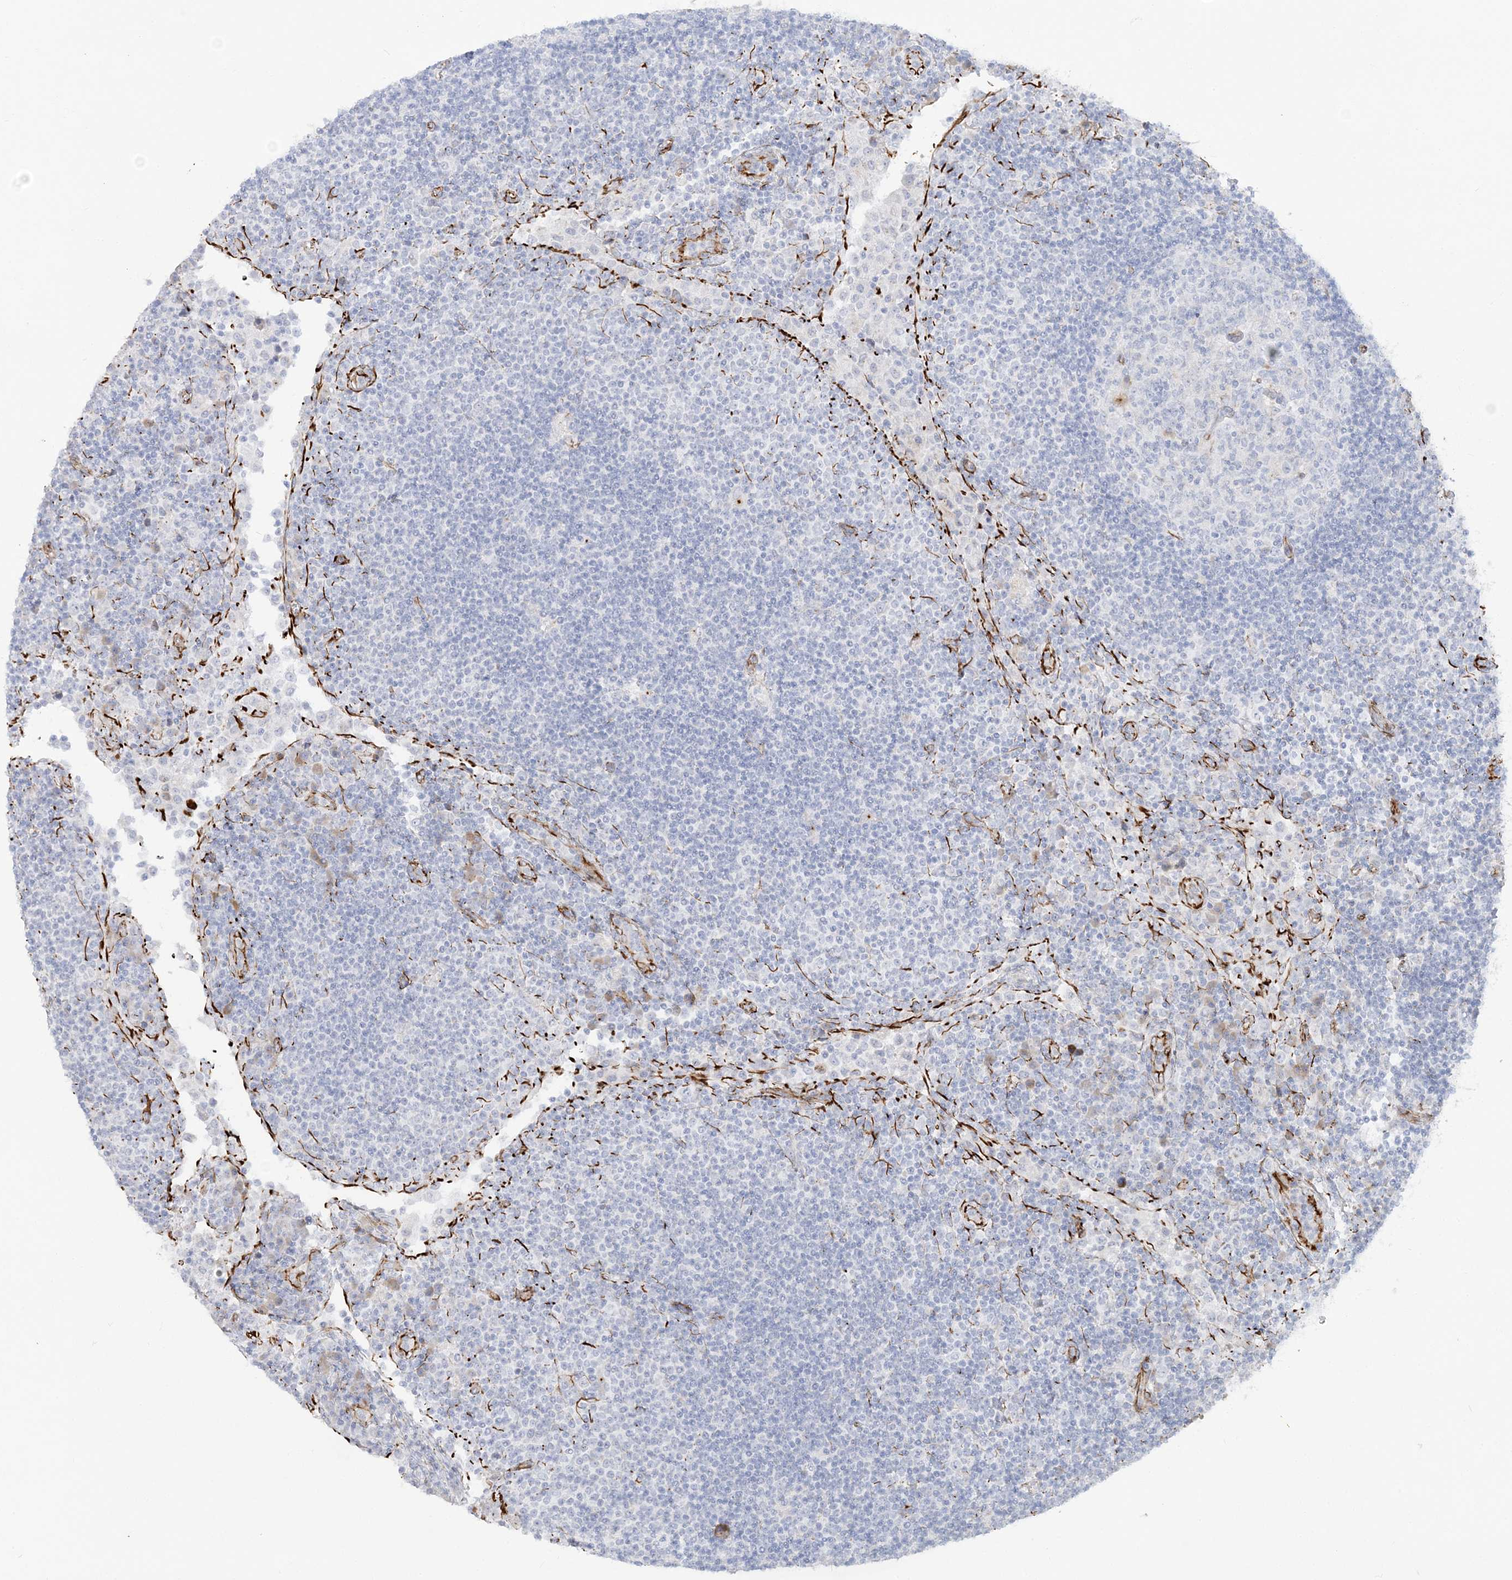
{"staining": {"intensity": "negative", "quantity": "none", "location": "none"}, "tissue": "lymph node", "cell_type": "Germinal center cells", "image_type": "normal", "snomed": [{"axis": "morphology", "description": "Normal tissue, NOS"}, {"axis": "topography", "description": "Lymph node"}], "caption": "The histopathology image demonstrates no significant expression in germinal center cells of lymph node.", "gene": "PPIL6", "patient": {"sex": "female", "age": 53}}